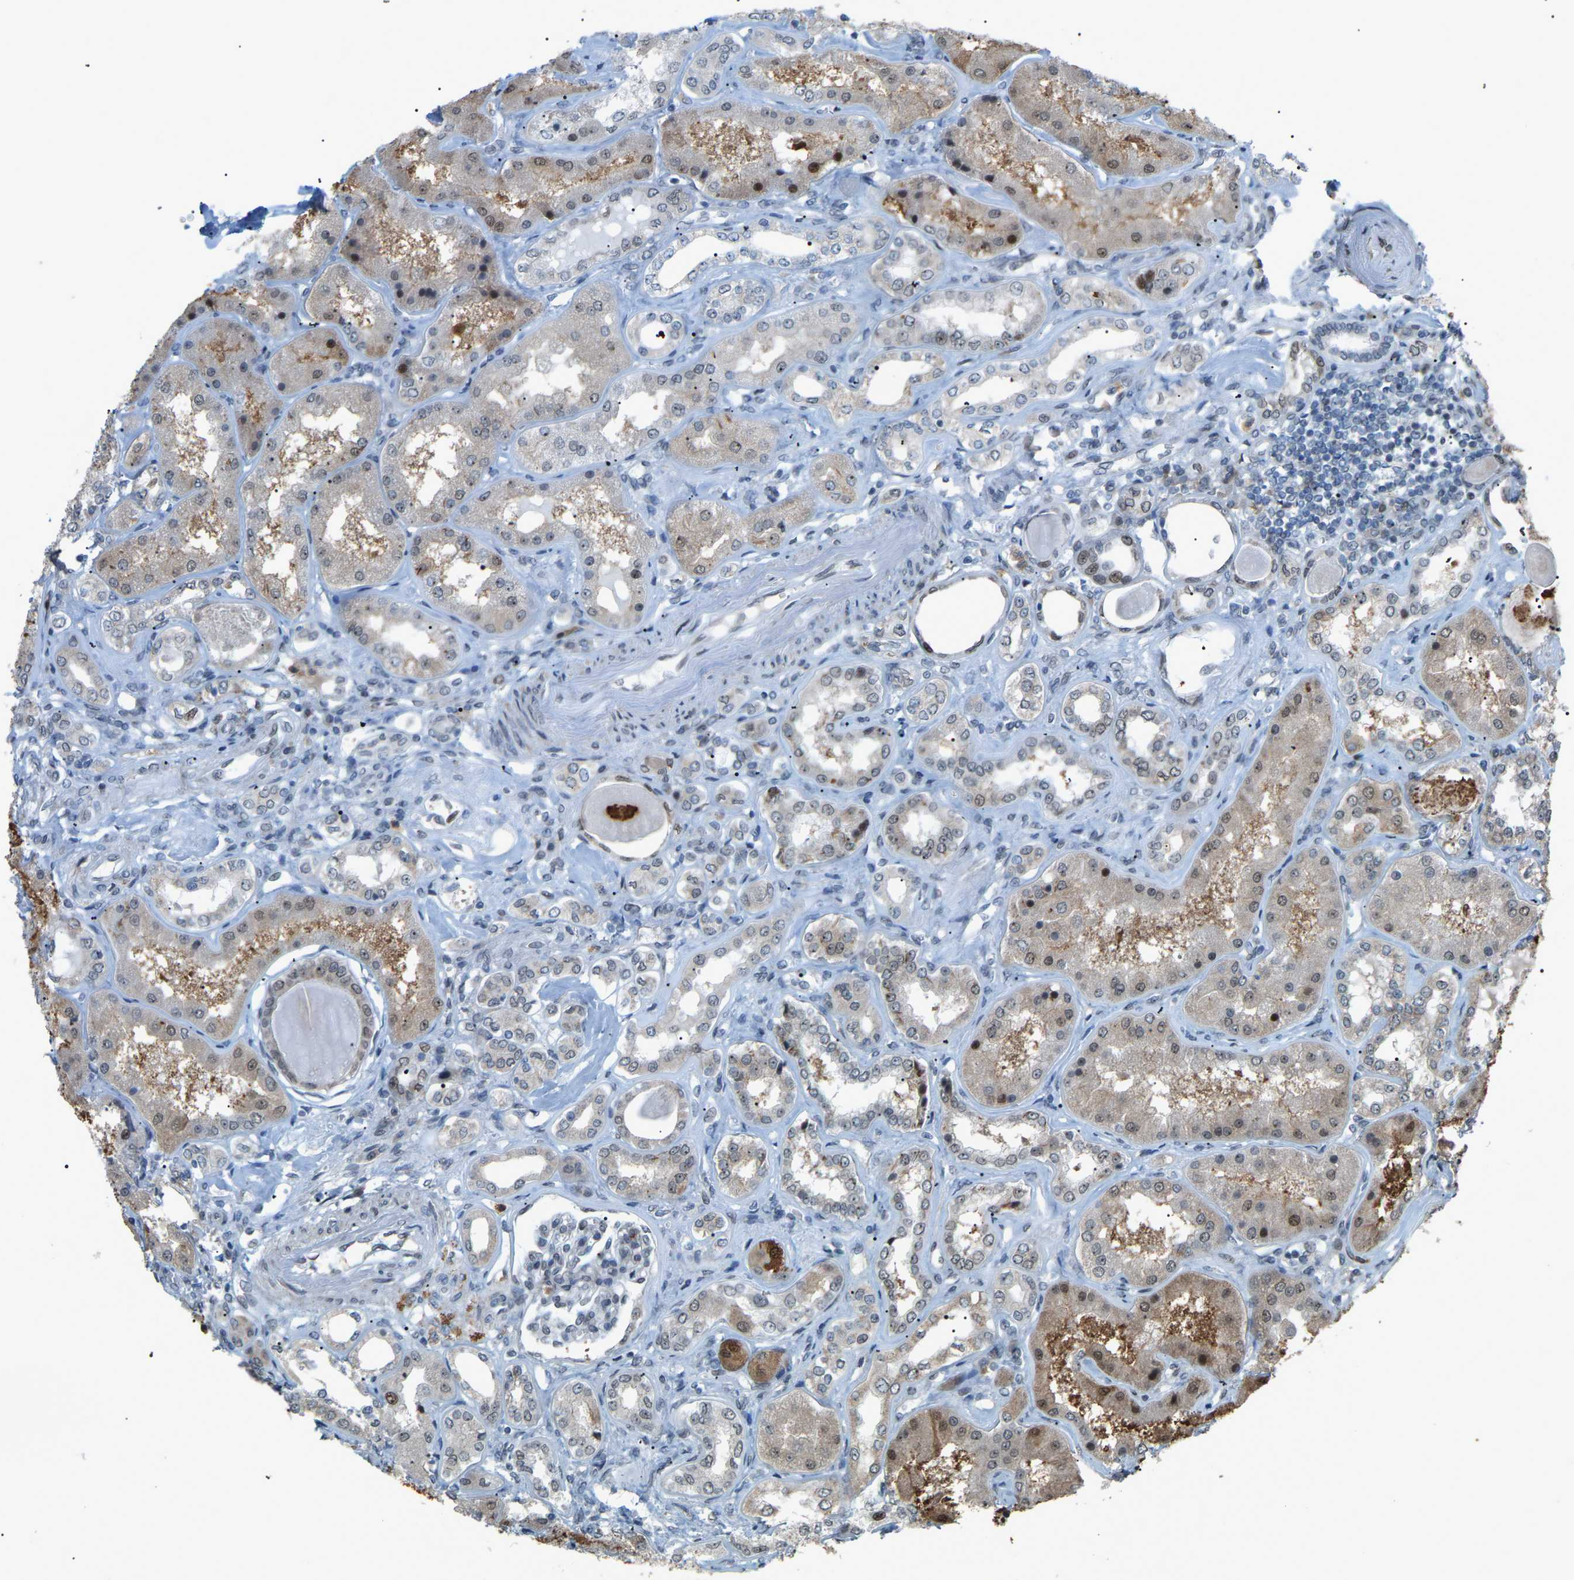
{"staining": {"intensity": "negative", "quantity": "none", "location": "none"}, "tissue": "kidney", "cell_type": "Cells in glomeruli", "image_type": "normal", "snomed": [{"axis": "morphology", "description": "Normal tissue, NOS"}, {"axis": "topography", "description": "Kidney"}], "caption": "High magnification brightfield microscopy of unremarkable kidney stained with DAB (3,3'-diaminobenzidine) (brown) and counterstained with hematoxylin (blue): cells in glomeruli show no significant positivity. The staining was performed using DAB (3,3'-diaminobenzidine) to visualize the protein expression in brown, while the nuclei were stained in blue with hematoxylin (Magnification: 20x).", "gene": "CROT", "patient": {"sex": "female", "age": 56}}